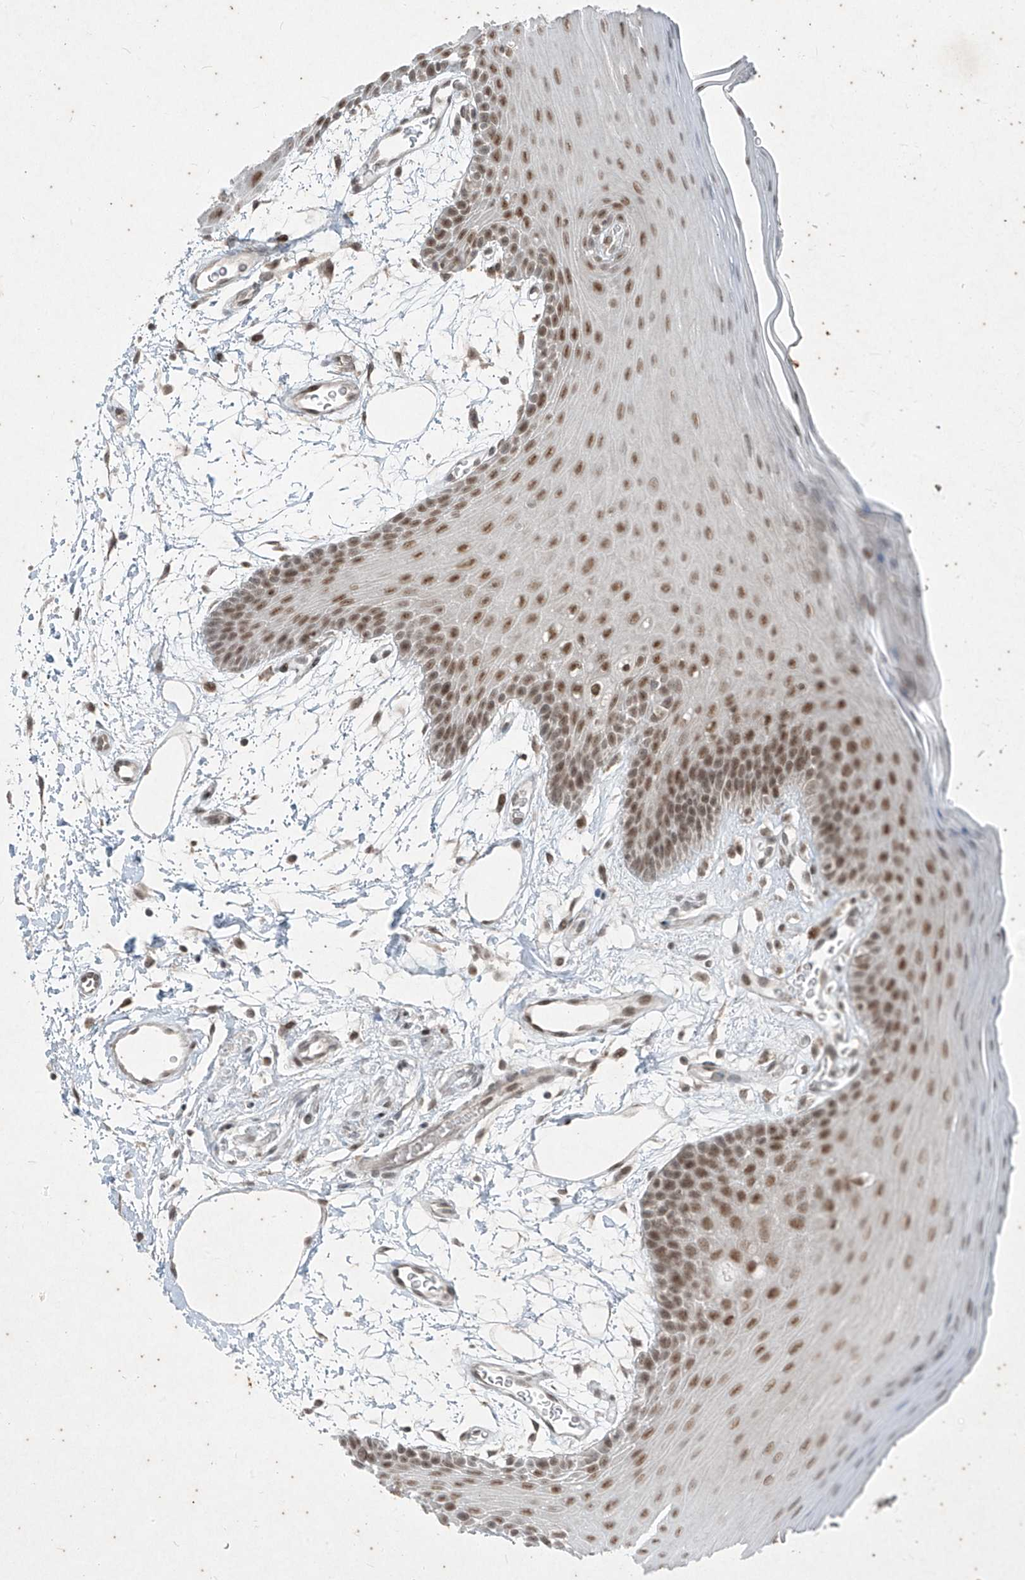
{"staining": {"intensity": "moderate", "quantity": ">75%", "location": "nuclear"}, "tissue": "oral mucosa", "cell_type": "Squamous epithelial cells", "image_type": "normal", "snomed": [{"axis": "morphology", "description": "Normal tissue, NOS"}, {"axis": "topography", "description": "Skeletal muscle"}, {"axis": "topography", "description": "Oral tissue"}, {"axis": "topography", "description": "Salivary gland"}, {"axis": "topography", "description": "Peripheral nerve tissue"}], "caption": "Squamous epithelial cells reveal medium levels of moderate nuclear expression in about >75% of cells in normal human oral mucosa. (IHC, brightfield microscopy, high magnification).", "gene": "ZNF354B", "patient": {"sex": "male", "age": 54}}